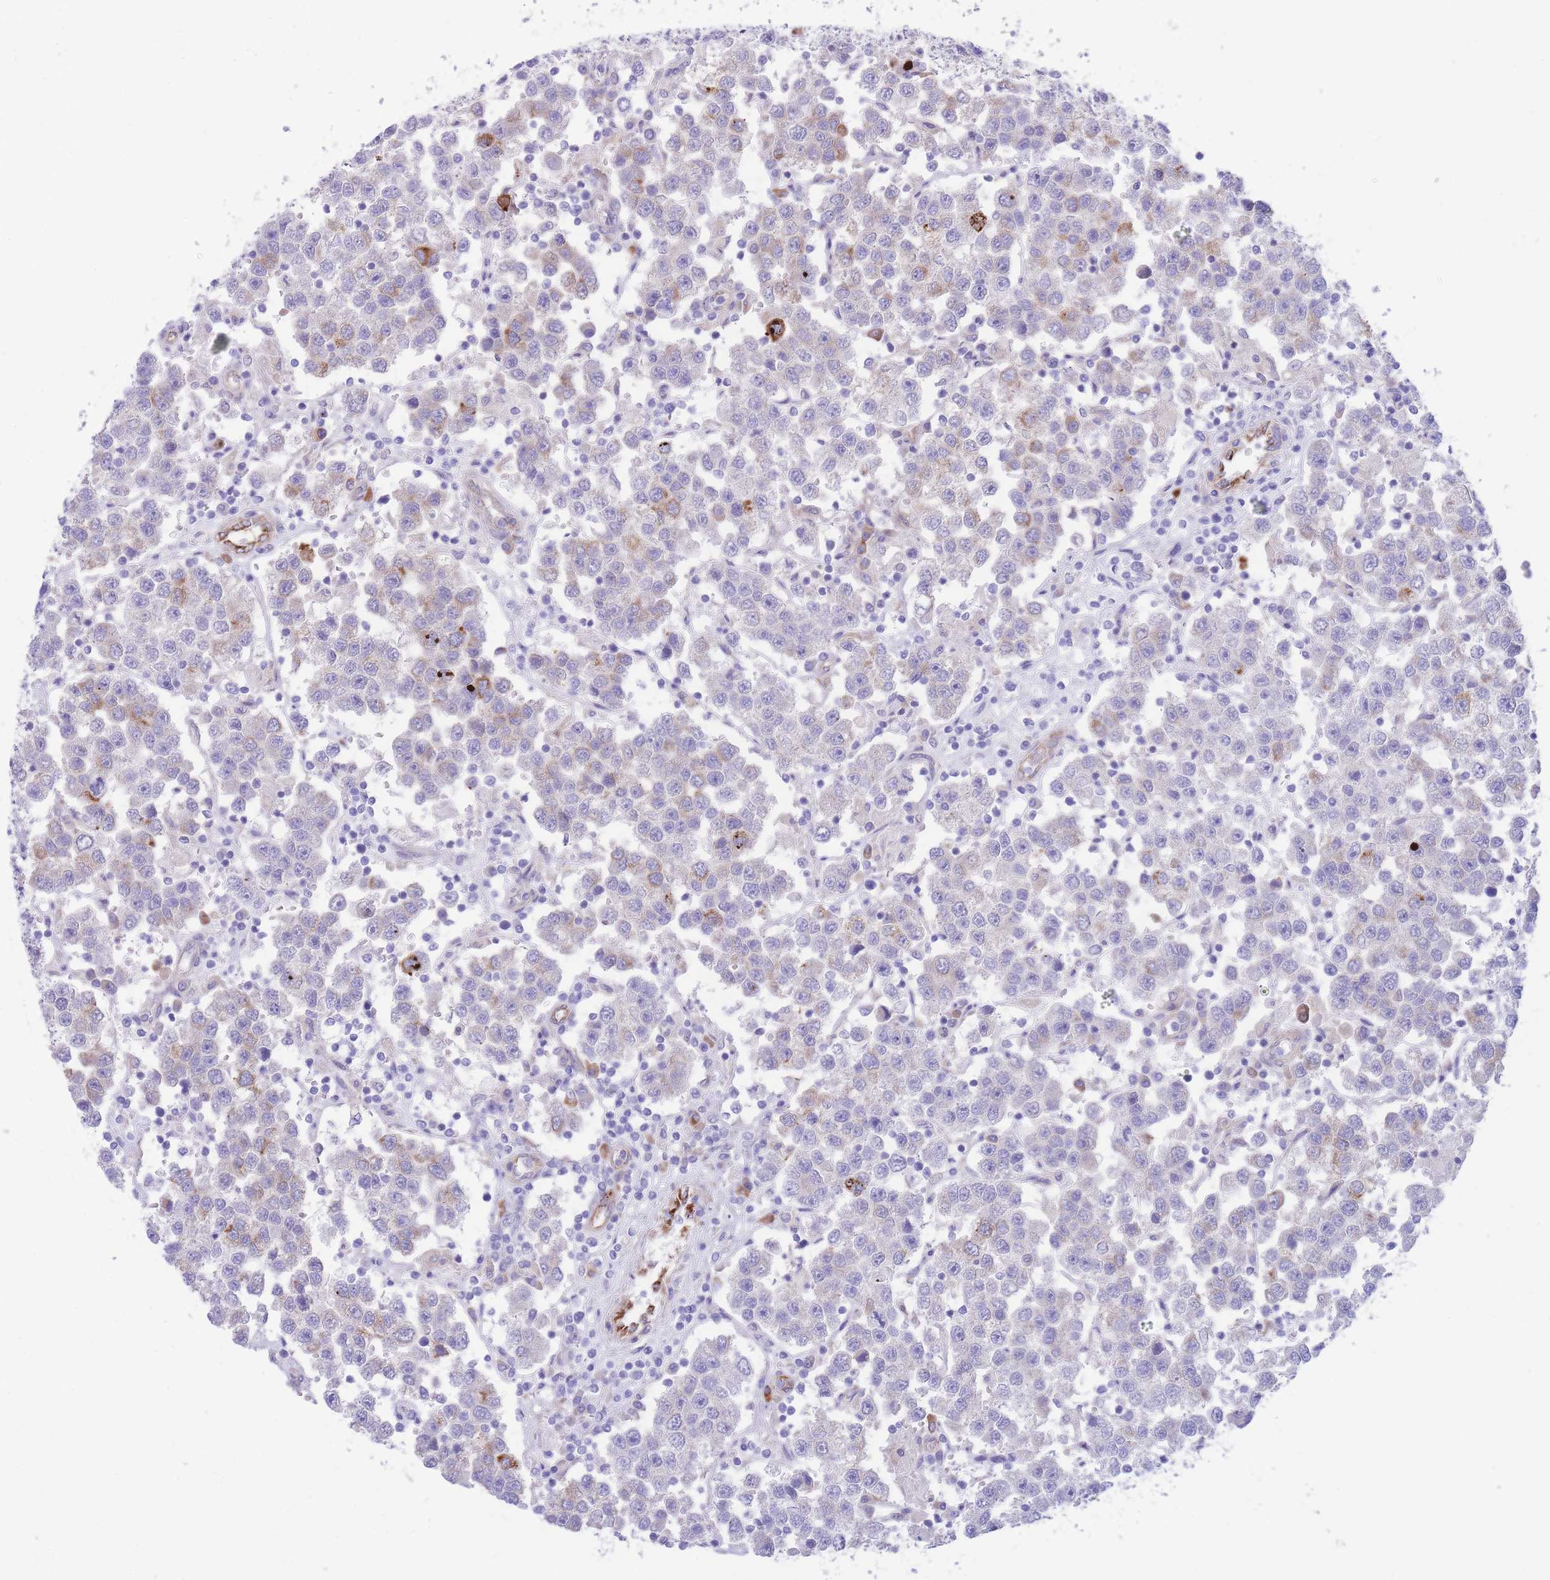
{"staining": {"intensity": "negative", "quantity": "none", "location": "none"}, "tissue": "testis cancer", "cell_type": "Tumor cells", "image_type": "cancer", "snomed": [{"axis": "morphology", "description": "Seminoma, NOS"}, {"axis": "topography", "description": "Testis"}], "caption": "Immunohistochemical staining of human testis seminoma displays no significant staining in tumor cells.", "gene": "DET1", "patient": {"sex": "male", "age": 37}}